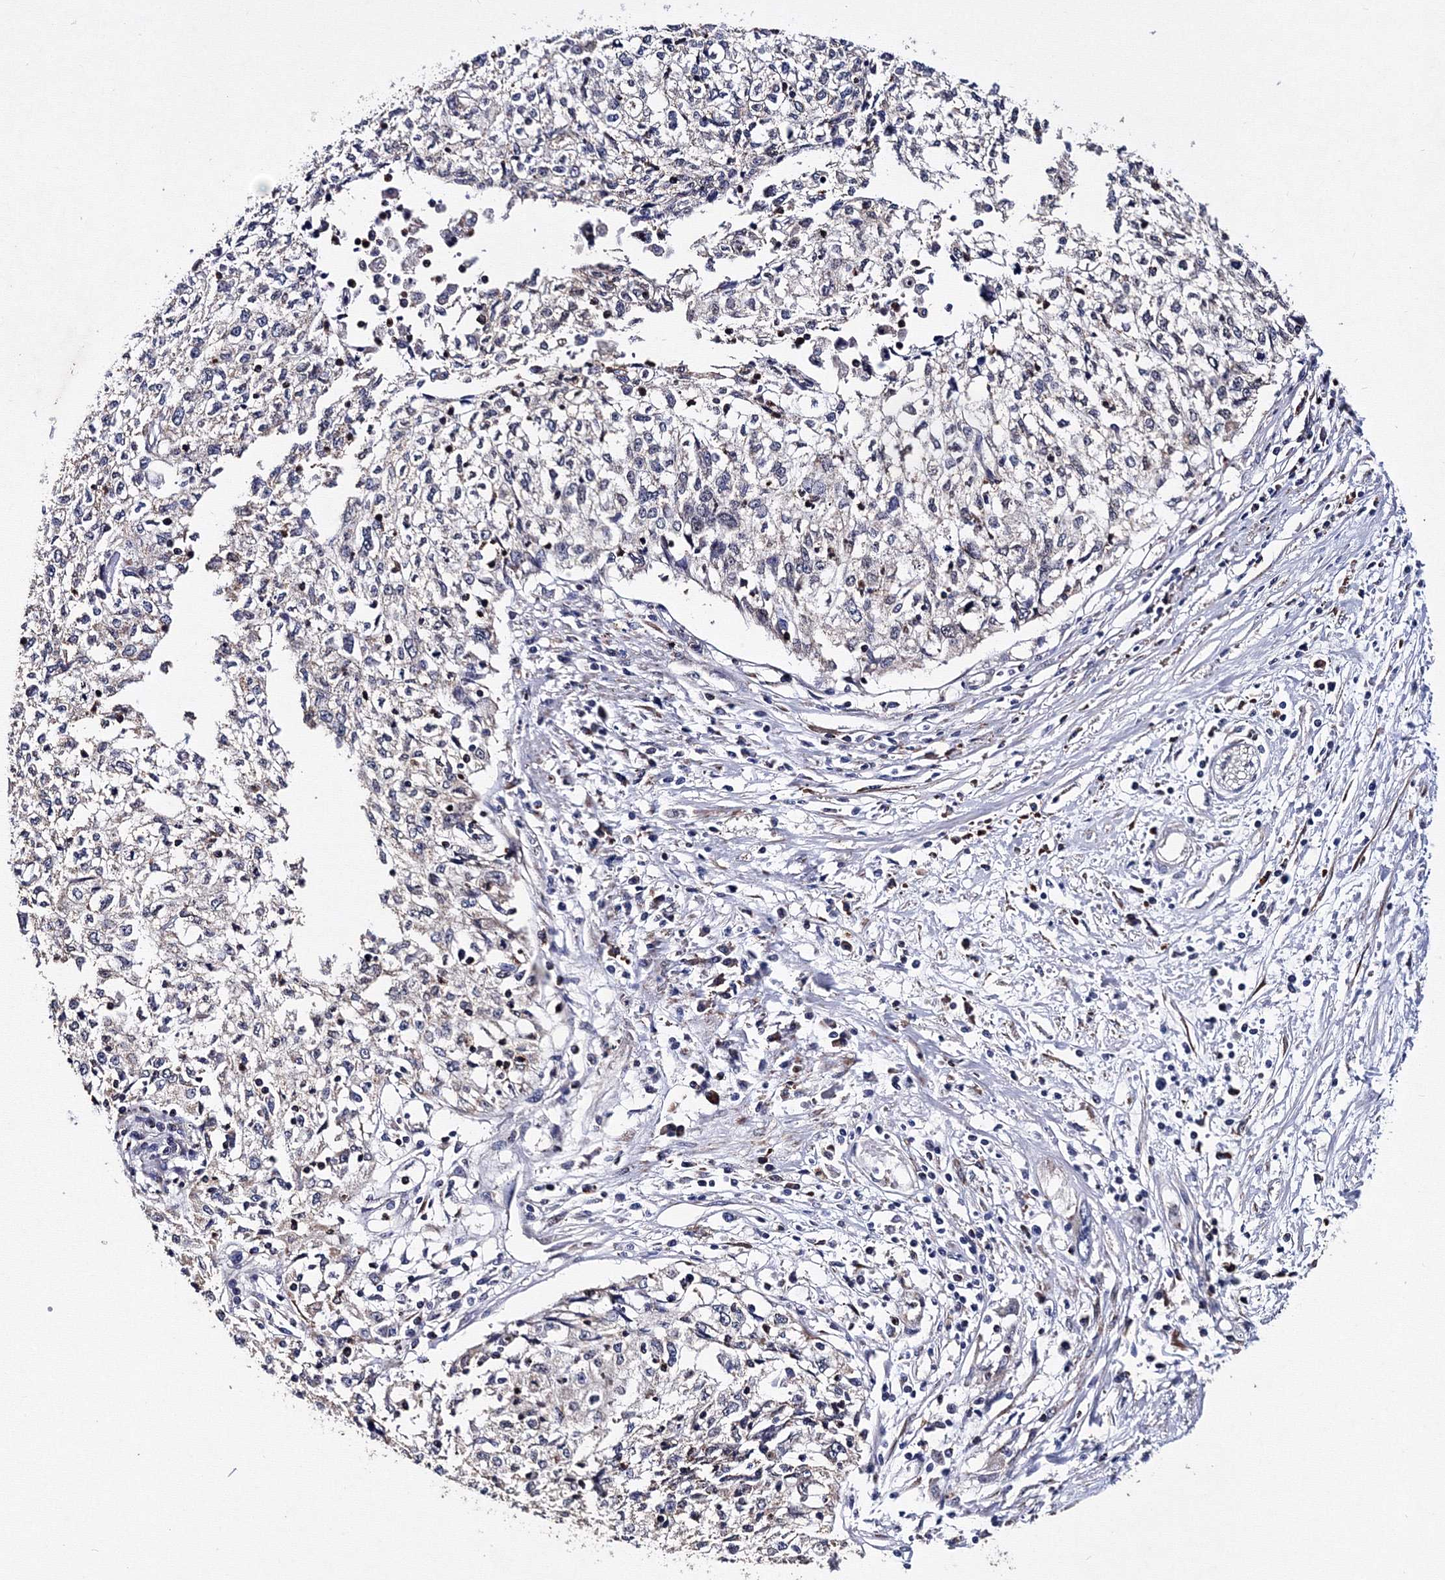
{"staining": {"intensity": "negative", "quantity": "none", "location": "none"}, "tissue": "cervical cancer", "cell_type": "Tumor cells", "image_type": "cancer", "snomed": [{"axis": "morphology", "description": "Squamous cell carcinoma, NOS"}, {"axis": "topography", "description": "Cervix"}], "caption": "The immunohistochemistry image has no significant staining in tumor cells of cervical cancer (squamous cell carcinoma) tissue. (Immunohistochemistry, brightfield microscopy, high magnification).", "gene": "PHYKPL", "patient": {"sex": "female", "age": 57}}